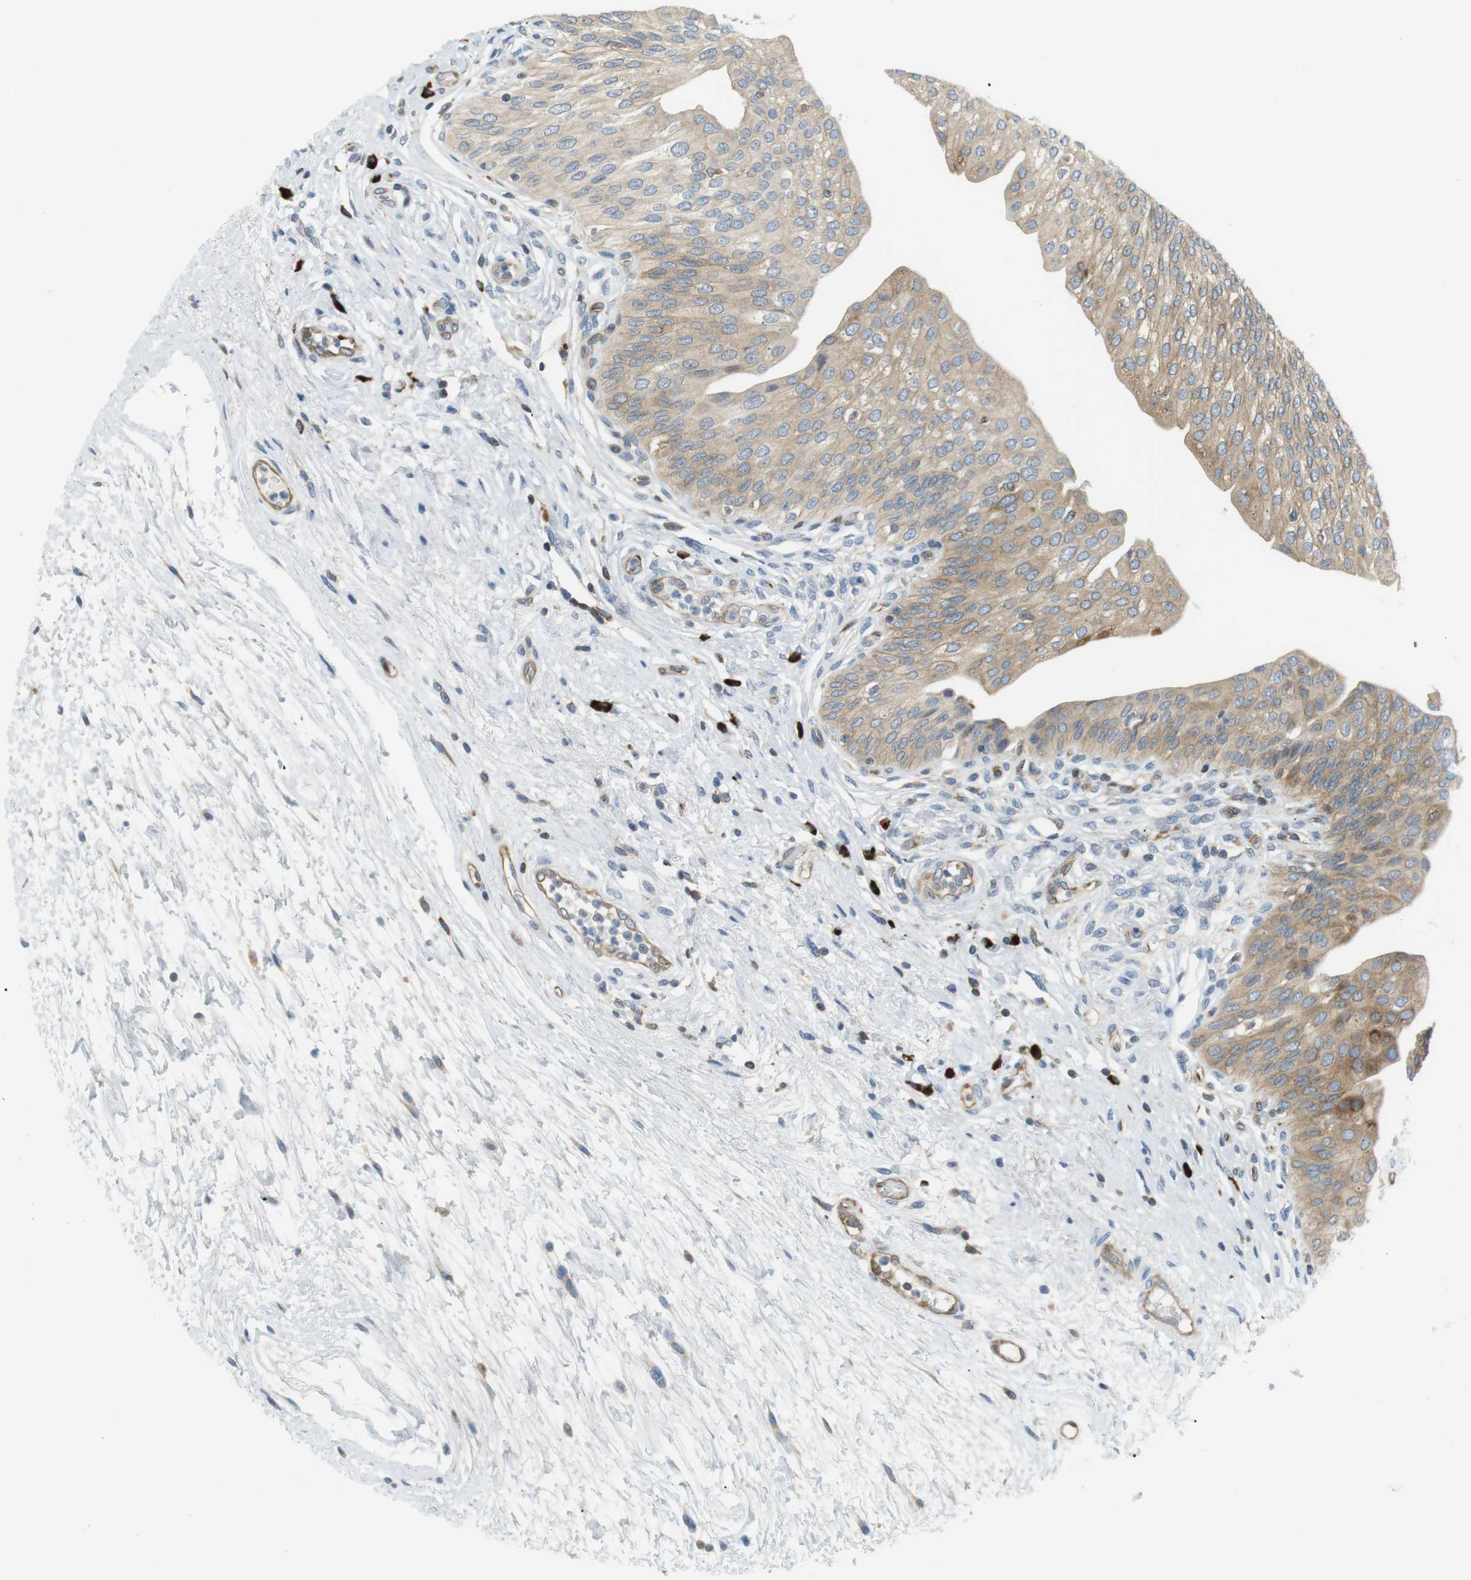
{"staining": {"intensity": "moderate", "quantity": ">75%", "location": "cytoplasmic/membranous"}, "tissue": "urinary bladder", "cell_type": "Urothelial cells", "image_type": "normal", "snomed": [{"axis": "morphology", "description": "Normal tissue, NOS"}, {"axis": "topography", "description": "Urinary bladder"}], "caption": "Brown immunohistochemical staining in unremarkable human urinary bladder exhibits moderate cytoplasmic/membranous staining in about >75% of urothelial cells. (brown staining indicates protein expression, while blue staining denotes nuclei).", "gene": "TMEM200A", "patient": {"sex": "male", "age": 46}}